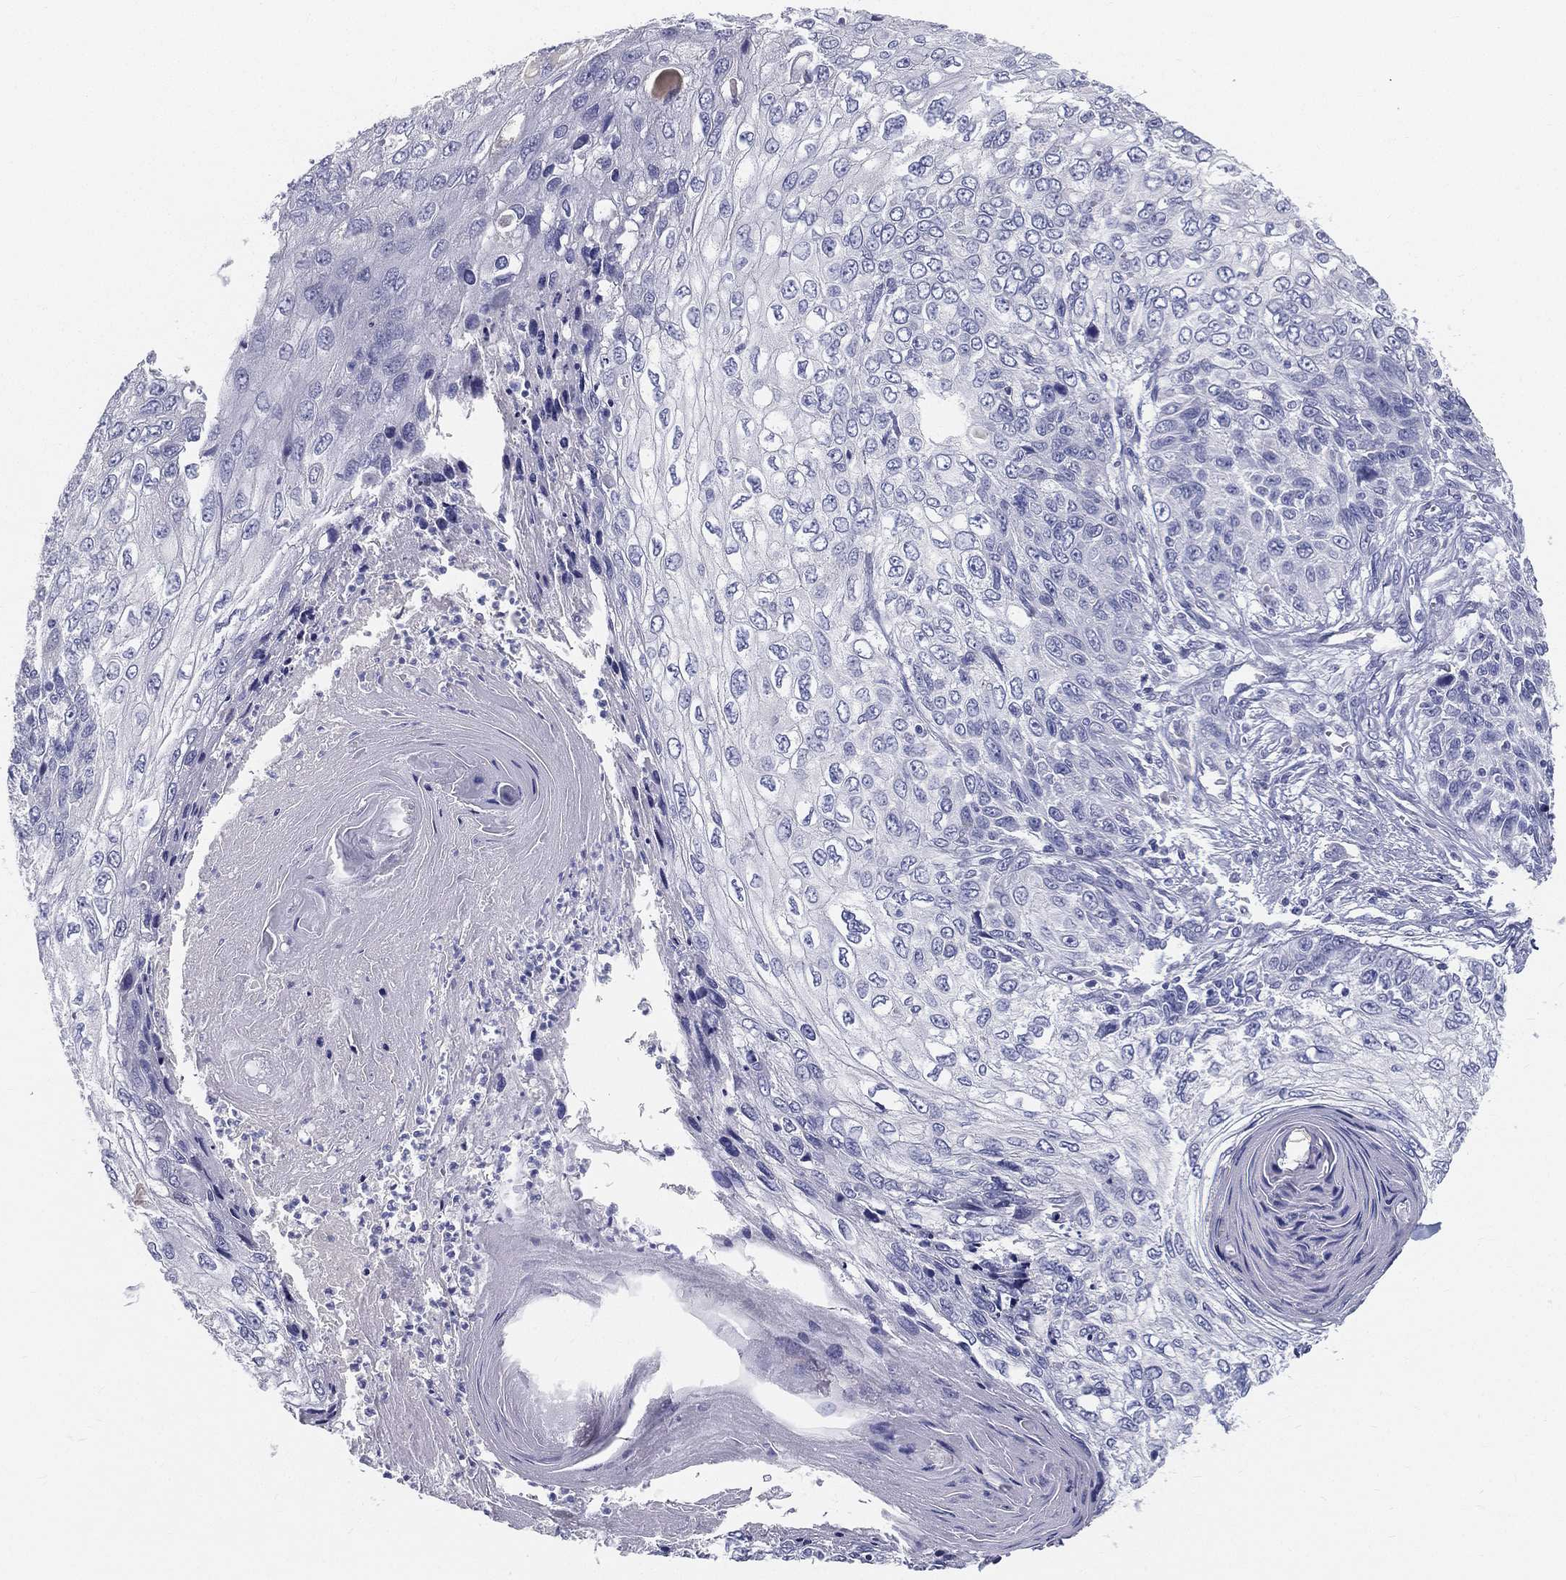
{"staining": {"intensity": "negative", "quantity": "none", "location": "none"}, "tissue": "skin cancer", "cell_type": "Tumor cells", "image_type": "cancer", "snomed": [{"axis": "morphology", "description": "Squamous cell carcinoma, NOS"}, {"axis": "topography", "description": "Skin"}], "caption": "IHC of skin cancer exhibits no expression in tumor cells.", "gene": "STS", "patient": {"sex": "male", "age": 92}}